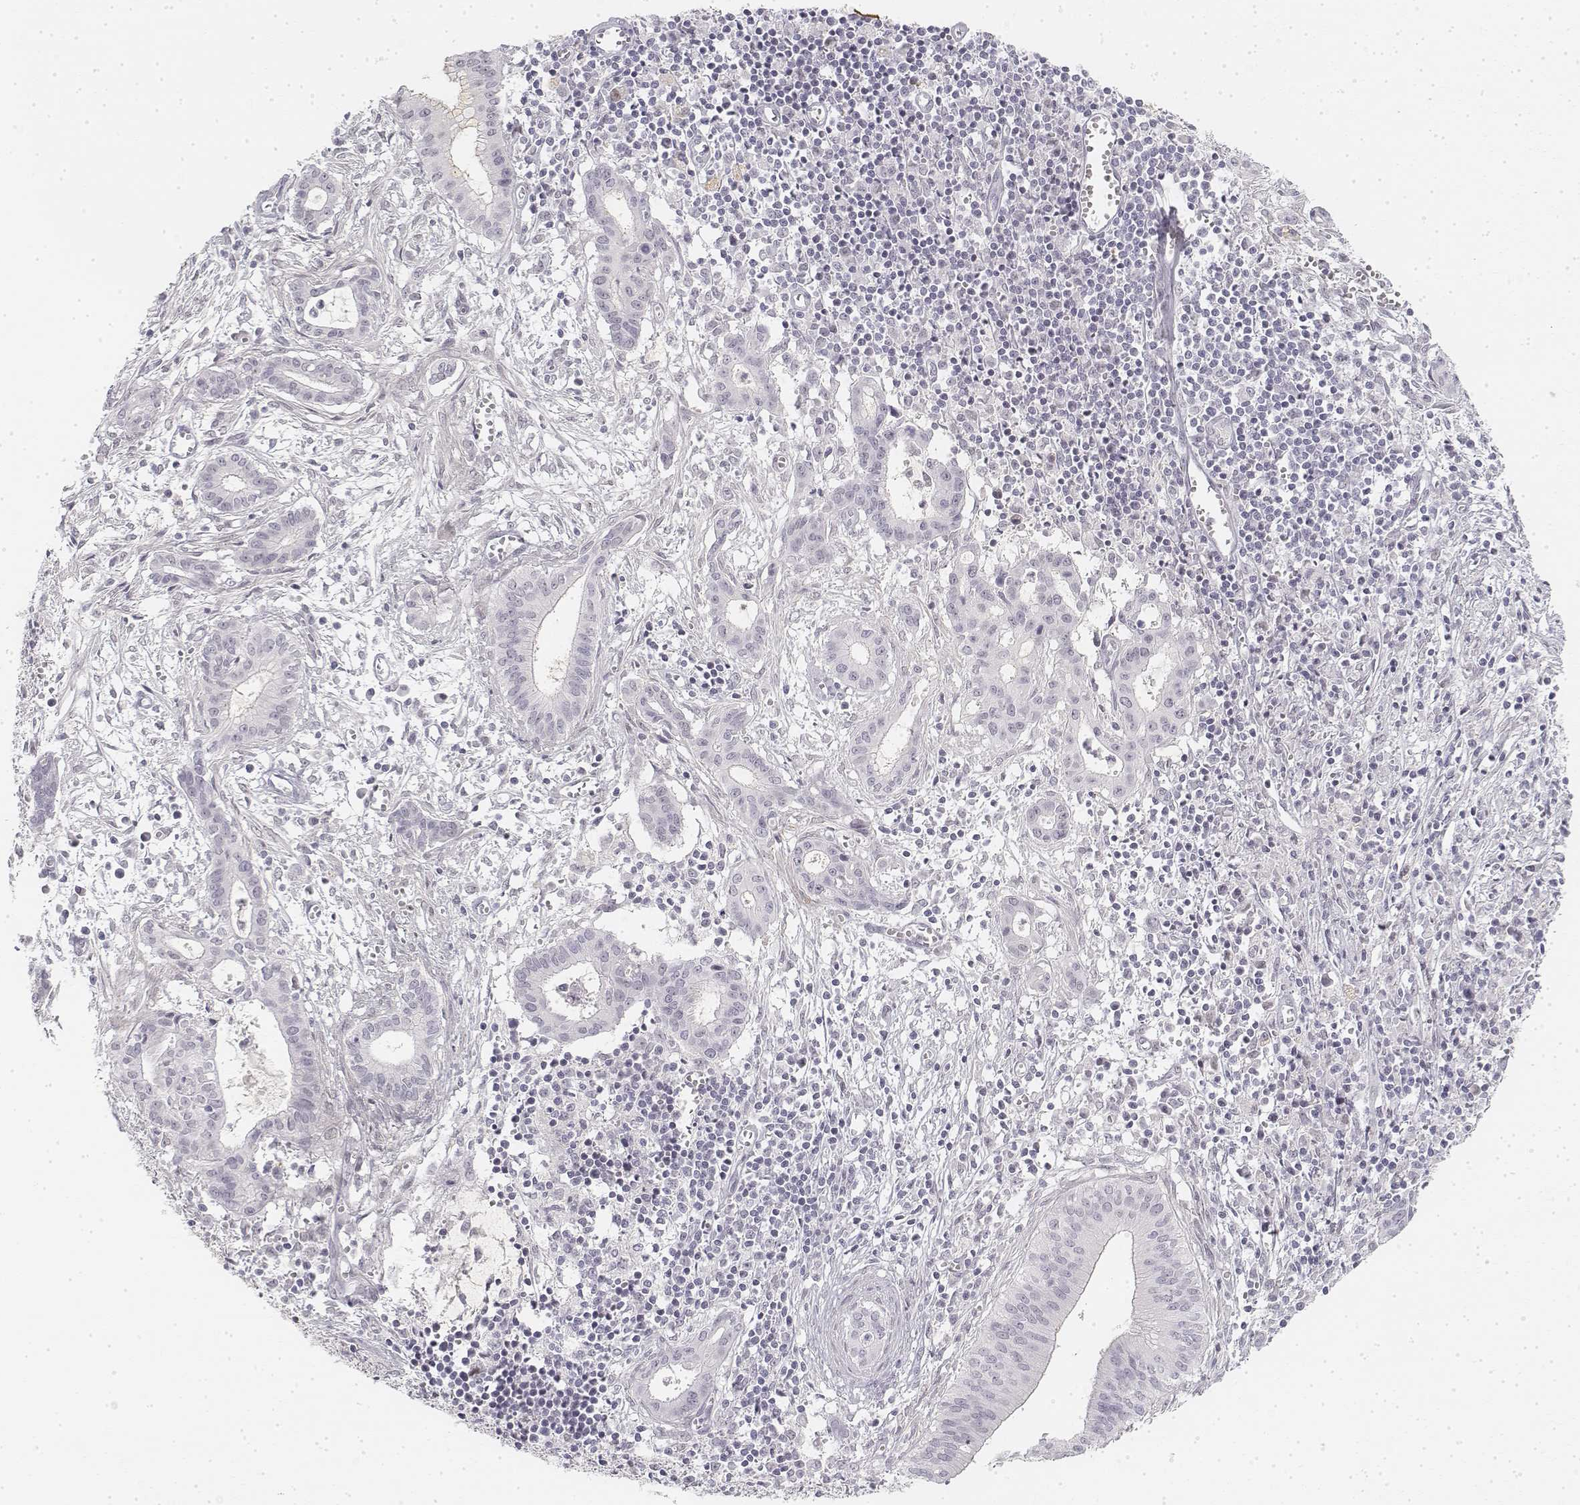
{"staining": {"intensity": "negative", "quantity": "none", "location": "none"}, "tissue": "pancreatic cancer", "cell_type": "Tumor cells", "image_type": "cancer", "snomed": [{"axis": "morphology", "description": "Adenocarcinoma, NOS"}, {"axis": "topography", "description": "Pancreas"}], "caption": "IHC of human pancreatic adenocarcinoma displays no staining in tumor cells.", "gene": "KRT84", "patient": {"sex": "male", "age": 48}}